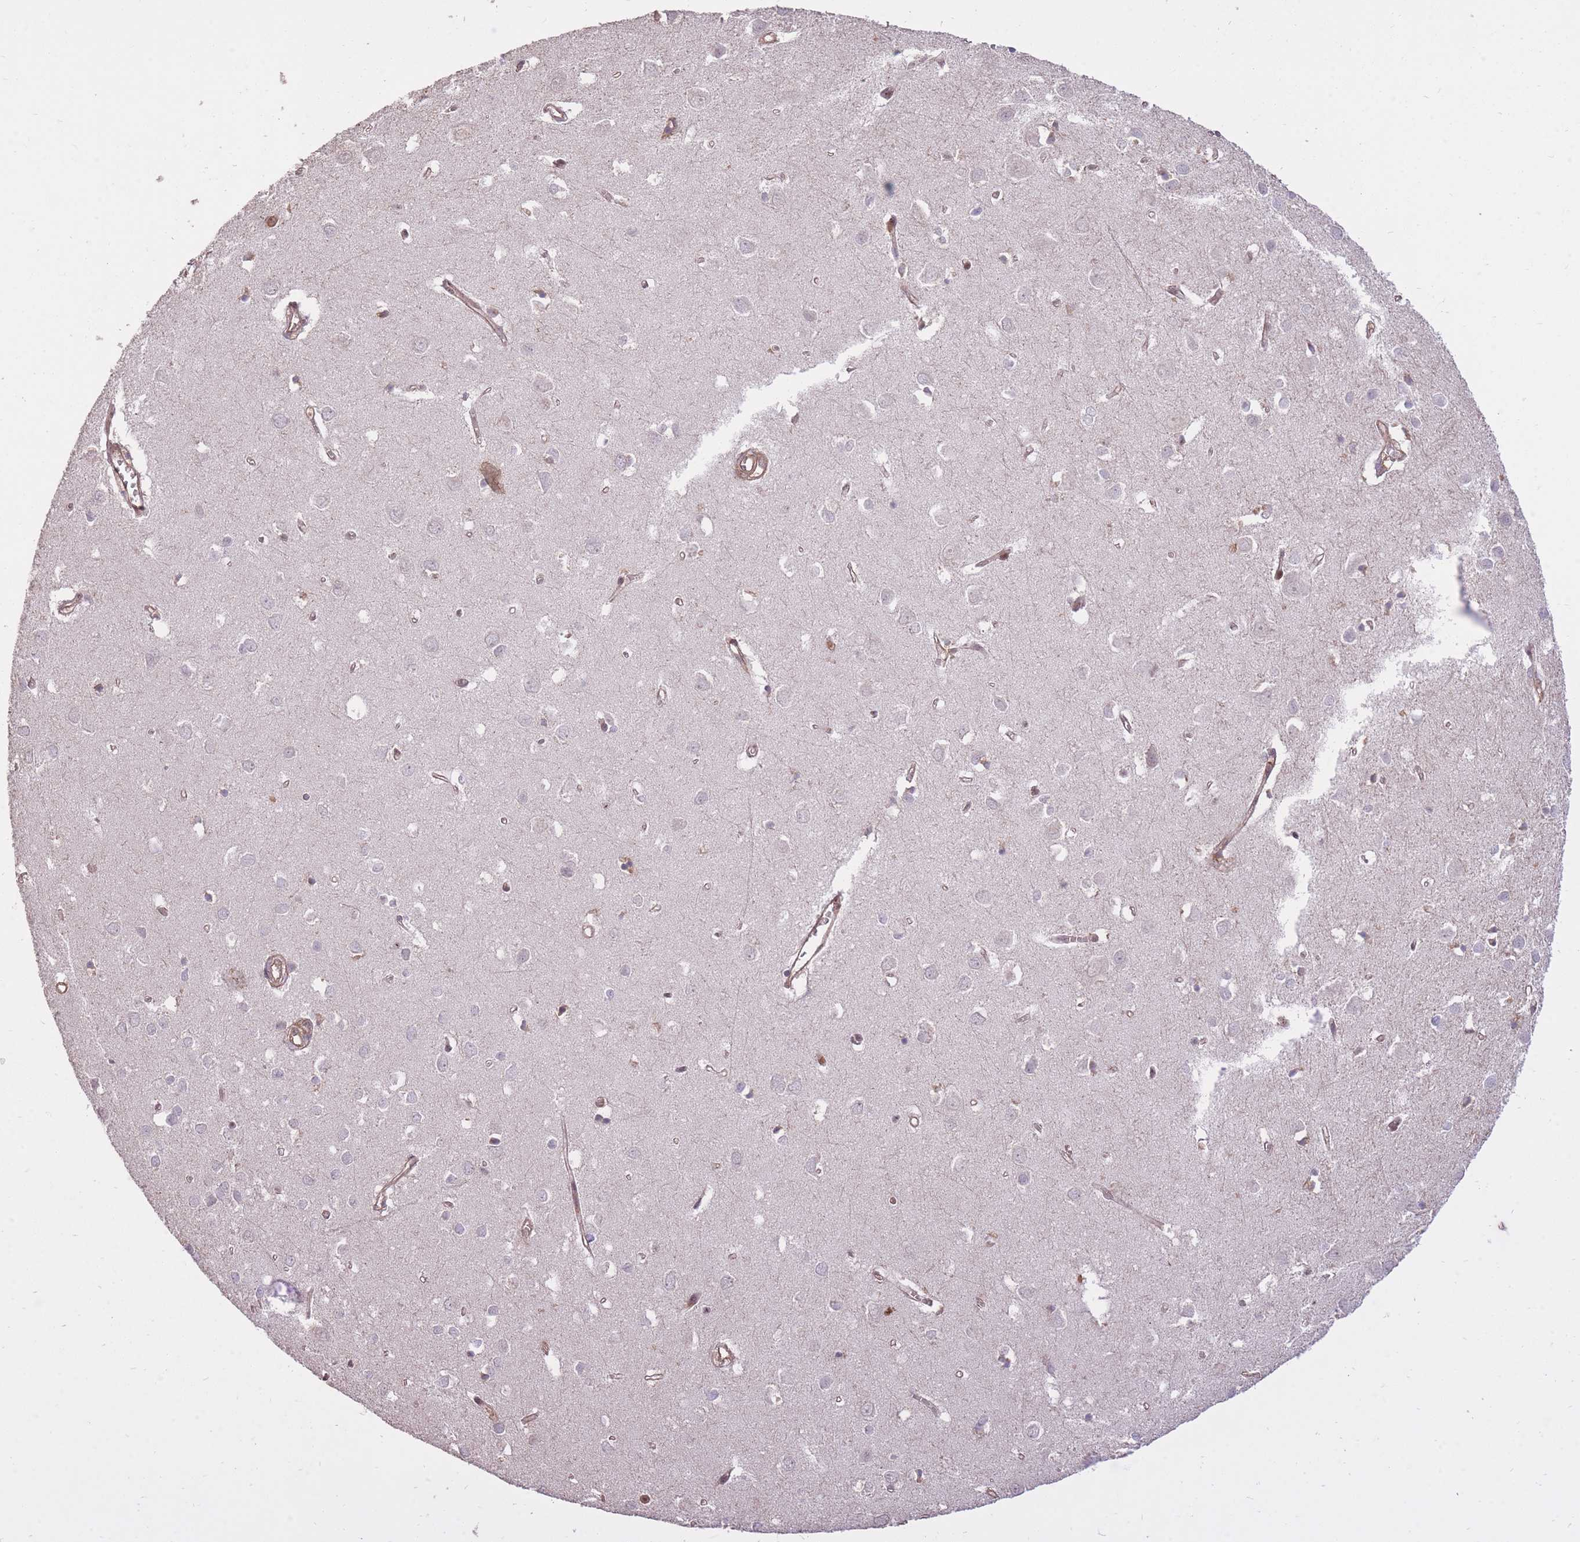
{"staining": {"intensity": "moderate", "quantity": ">75%", "location": "cytoplasmic/membranous"}, "tissue": "cerebral cortex", "cell_type": "Endothelial cells", "image_type": "normal", "snomed": [{"axis": "morphology", "description": "Normal tissue, NOS"}, {"axis": "topography", "description": "Cerebral cortex"}], "caption": "Cerebral cortex was stained to show a protein in brown. There is medium levels of moderate cytoplasmic/membranous staining in approximately >75% of endothelial cells.", "gene": "PLD1", "patient": {"sex": "female", "age": 64}}